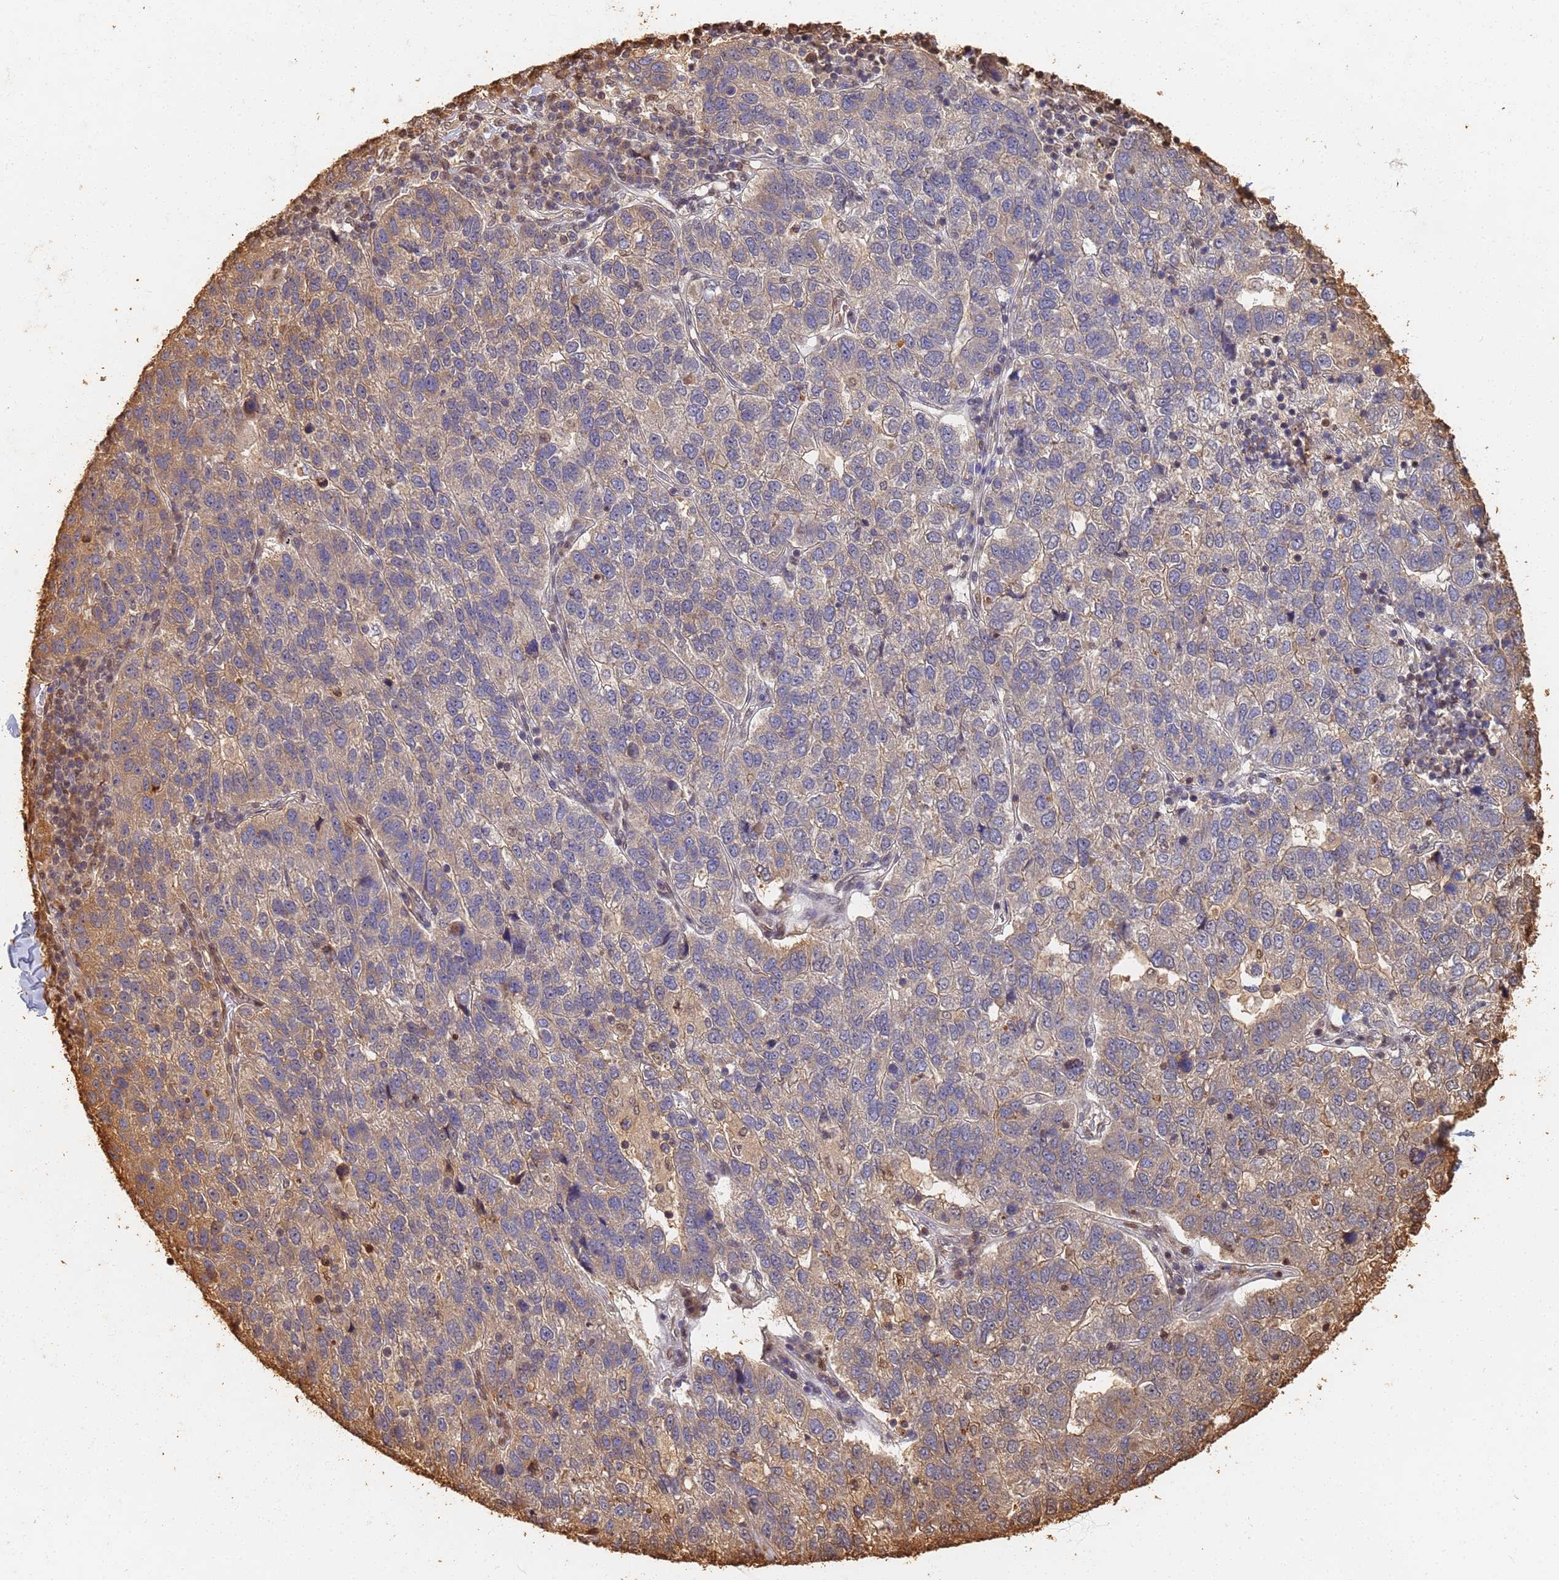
{"staining": {"intensity": "moderate", "quantity": "<25%", "location": "cytoplasmic/membranous"}, "tissue": "pancreatic cancer", "cell_type": "Tumor cells", "image_type": "cancer", "snomed": [{"axis": "morphology", "description": "Adenocarcinoma, NOS"}, {"axis": "topography", "description": "Pancreas"}], "caption": "Adenocarcinoma (pancreatic) tissue shows moderate cytoplasmic/membranous positivity in about <25% of tumor cells", "gene": "JAK2", "patient": {"sex": "female", "age": 61}}